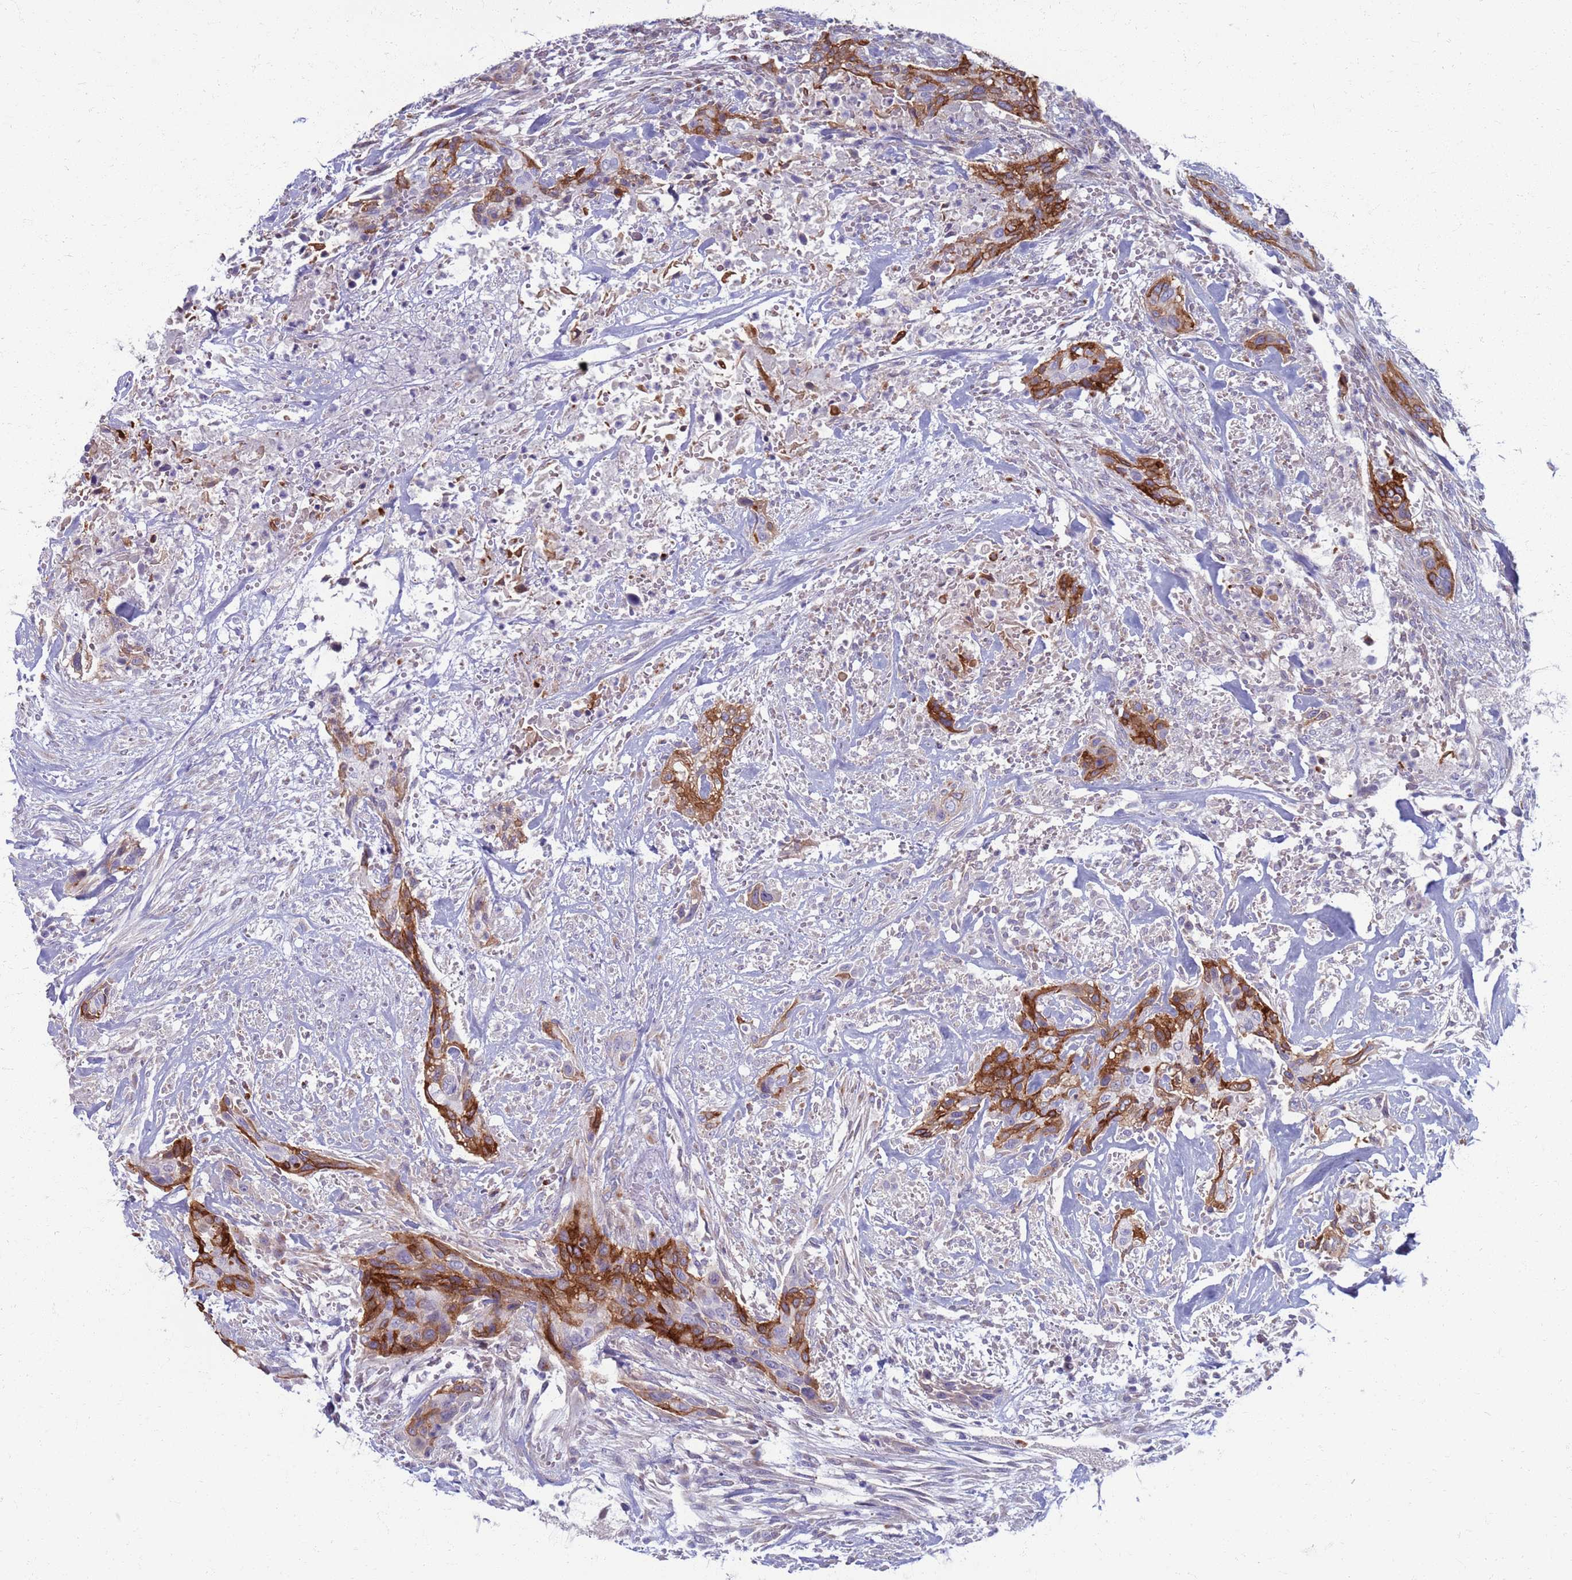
{"staining": {"intensity": "strong", "quantity": ">75%", "location": "cytoplasmic/membranous"}, "tissue": "urothelial cancer", "cell_type": "Tumor cells", "image_type": "cancer", "snomed": [{"axis": "morphology", "description": "Urothelial carcinoma, High grade"}, {"axis": "topography", "description": "Urinary bladder"}], "caption": "IHC image of urothelial carcinoma (high-grade) stained for a protein (brown), which shows high levels of strong cytoplasmic/membranous positivity in approximately >75% of tumor cells.", "gene": "CLCA2", "patient": {"sex": "male", "age": 35}}